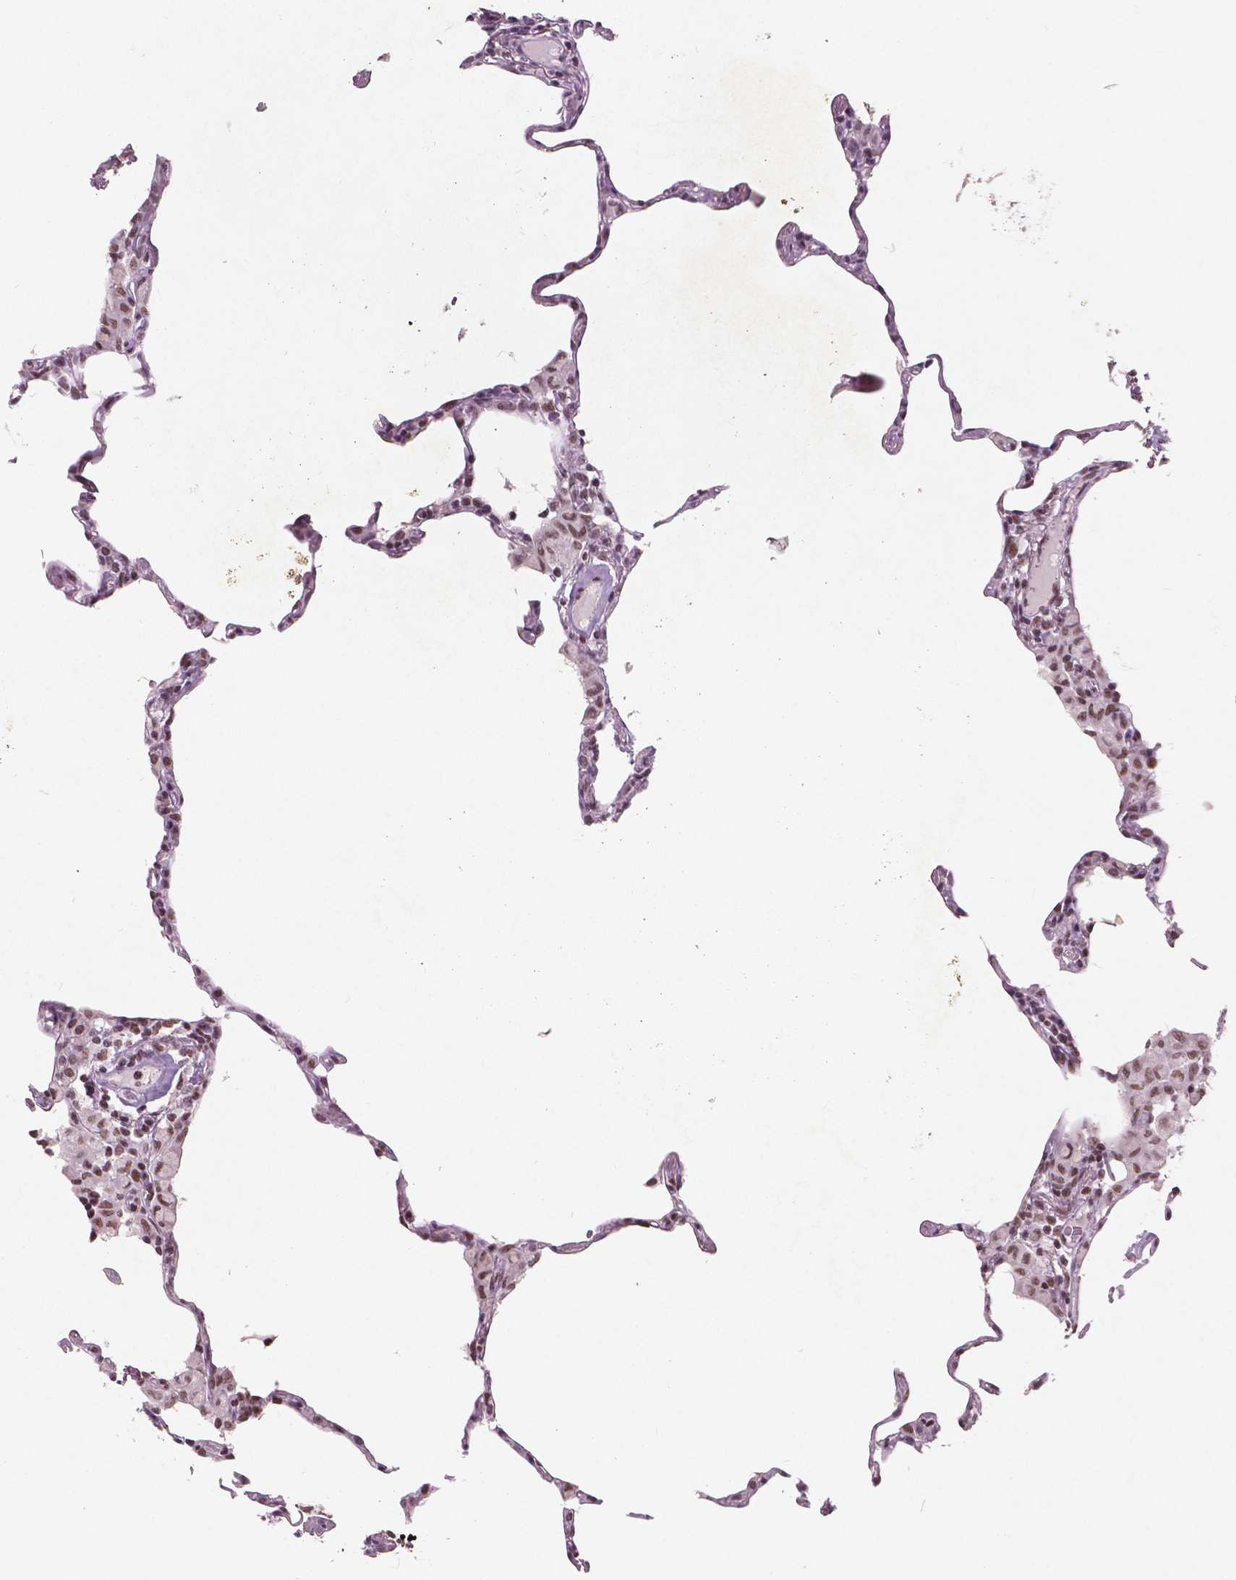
{"staining": {"intensity": "moderate", "quantity": "25%-75%", "location": "nuclear"}, "tissue": "lung", "cell_type": "Alveolar cells", "image_type": "normal", "snomed": [{"axis": "morphology", "description": "Normal tissue, NOS"}, {"axis": "topography", "description": "Lung"}], "caption": "Lung stained with DAB immunohistochemistry demonstrates medium levels of moderate nuclear positivity in about 25%-75% of alveolar cells. The protein of interest is stained brown, and the nuclei are stained in blue (DAB IHC with brightfield microscopy, high magnification).", "gene": "BRD4", "patient": {"sex": "female", "age": 57}}